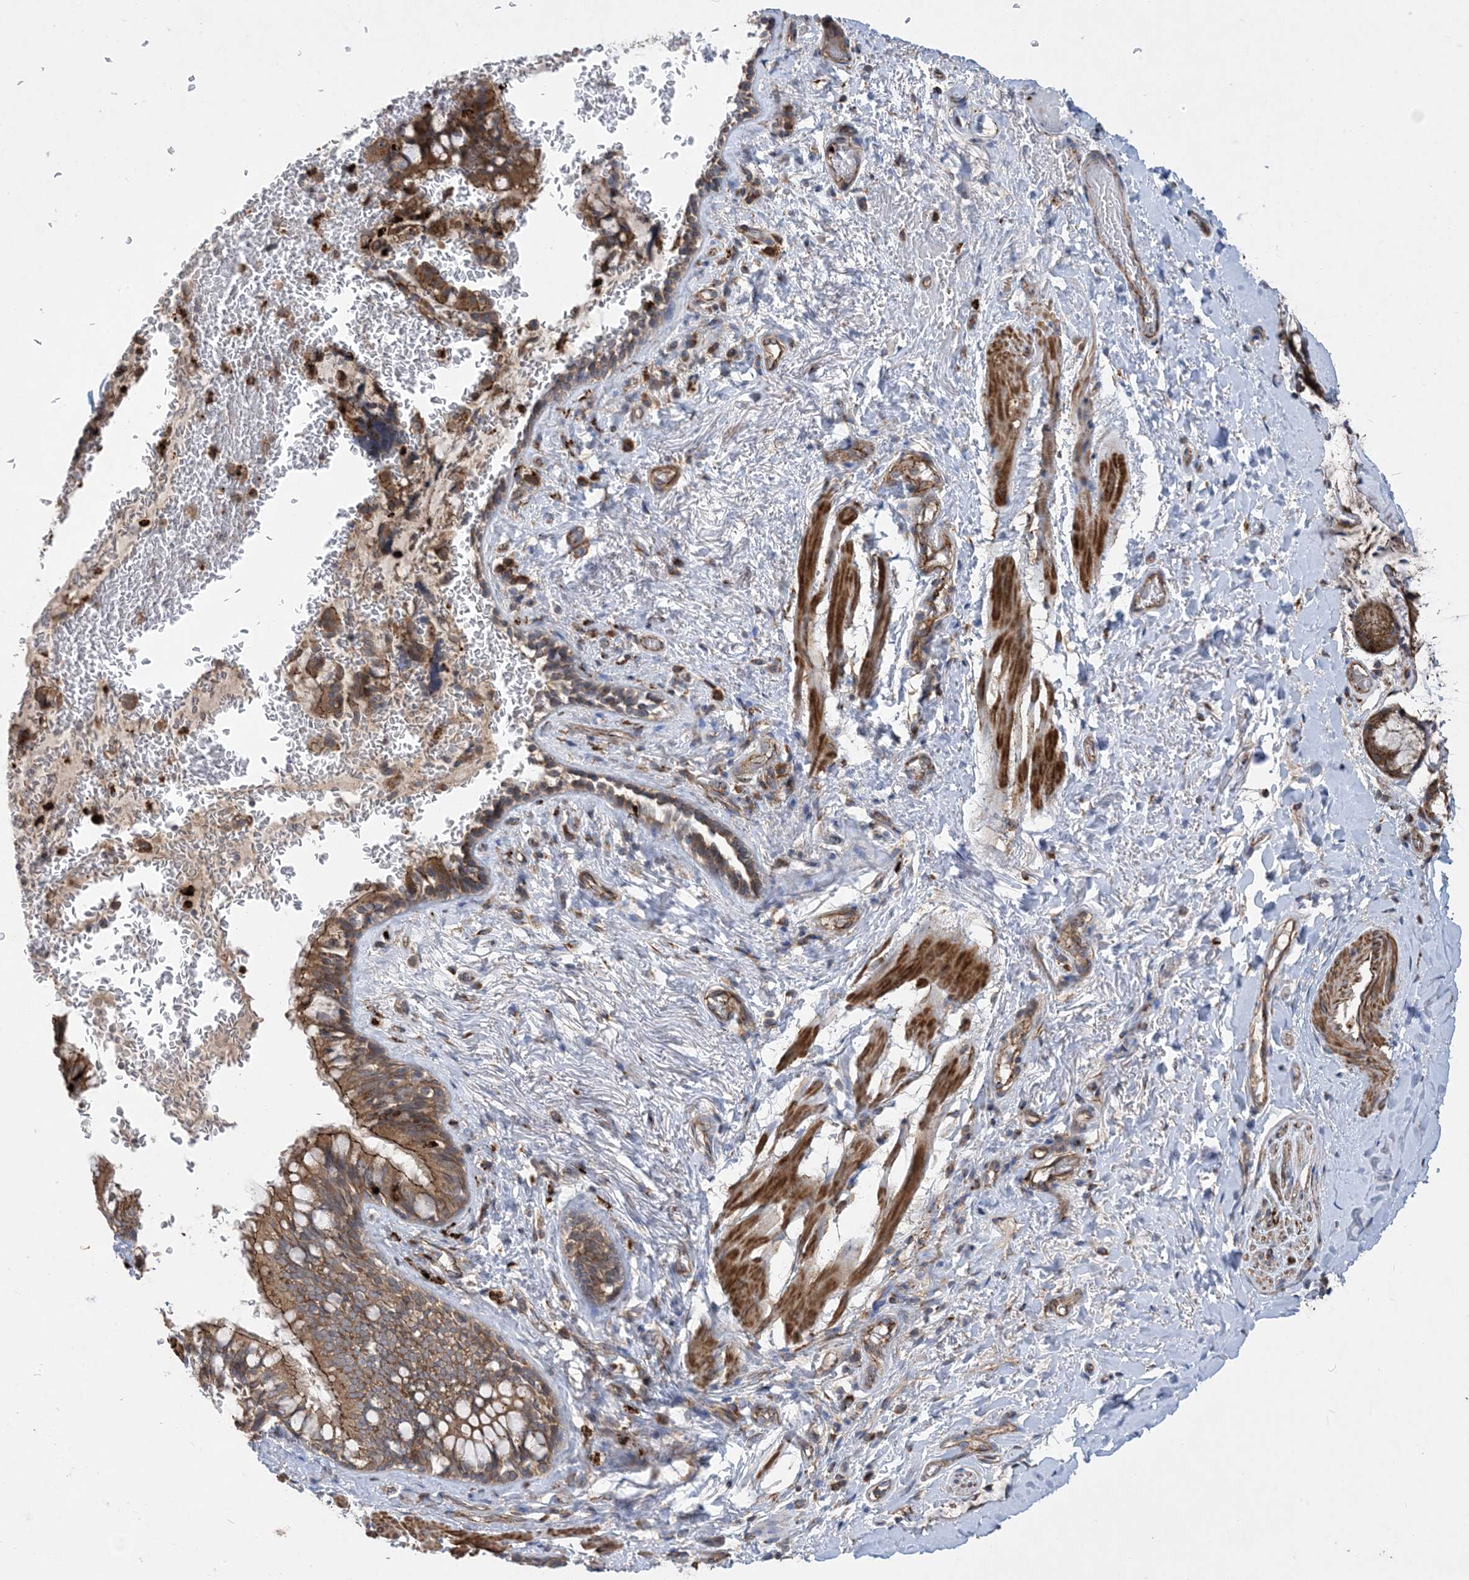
{"staining": {"intensity": "moderate", "quantity": ">75%", "location": "cytoplasmic/membranous"}, "tissue": "bronchus", "cell_type": "Respiratory epithelial cells", "image_type": "normal", "snomed": [{"axis": "morphology", "description": "Normal tissue, NOS"}, {"axis": "topography", "description": "Cartilage tissue"}, {"axis": "topography", "description": "Bronchus"}], "caption": "Brown immunohistochemical staining in unremarkable bronchus demonstrates moderate cytoplasmic/membranous expression in about >75% of respiratory epithelial cells.", "gene": "OTOP1", "patient": {"sex": "female", "age": 36}}